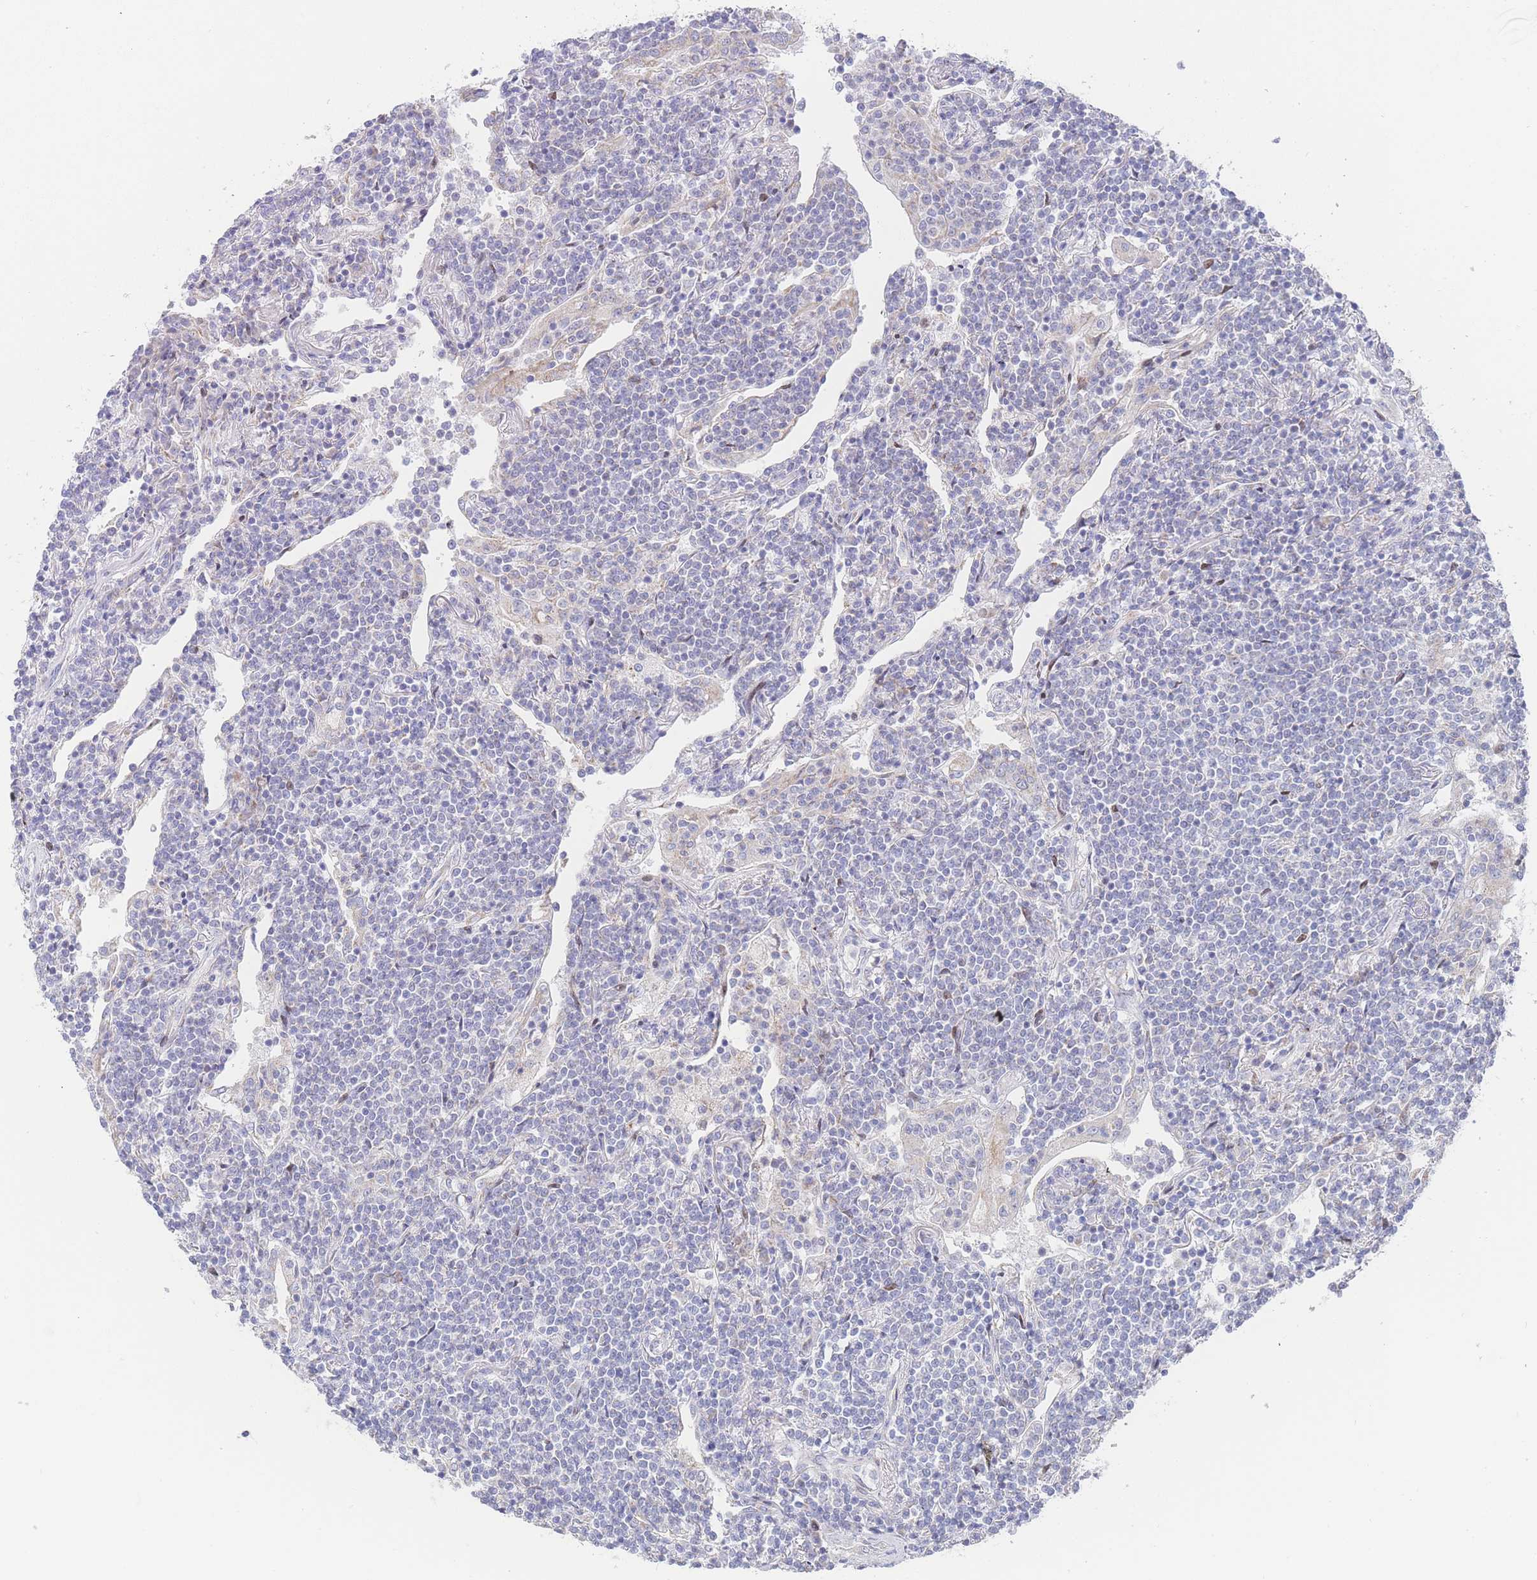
{"staining": {"intensity": "negative", "quantity": "none", "location": "none"}, "tissue": "lymphoma", "cell_type": "Tumor cells", "image_type": "cancer", "snomed": [{"axis": "morphology", "description": "Malignant lymphoma, non-Hodgkin's type, Low grade"}, {"axis": "topography", "description": "Lung"}], "caption": "Tumor cells show no significant staining in low-grade malignant lymphoma, non-Hodgkin's type.", "gene": "GPAM", "patient": {"sex": "female", "age": 71}}